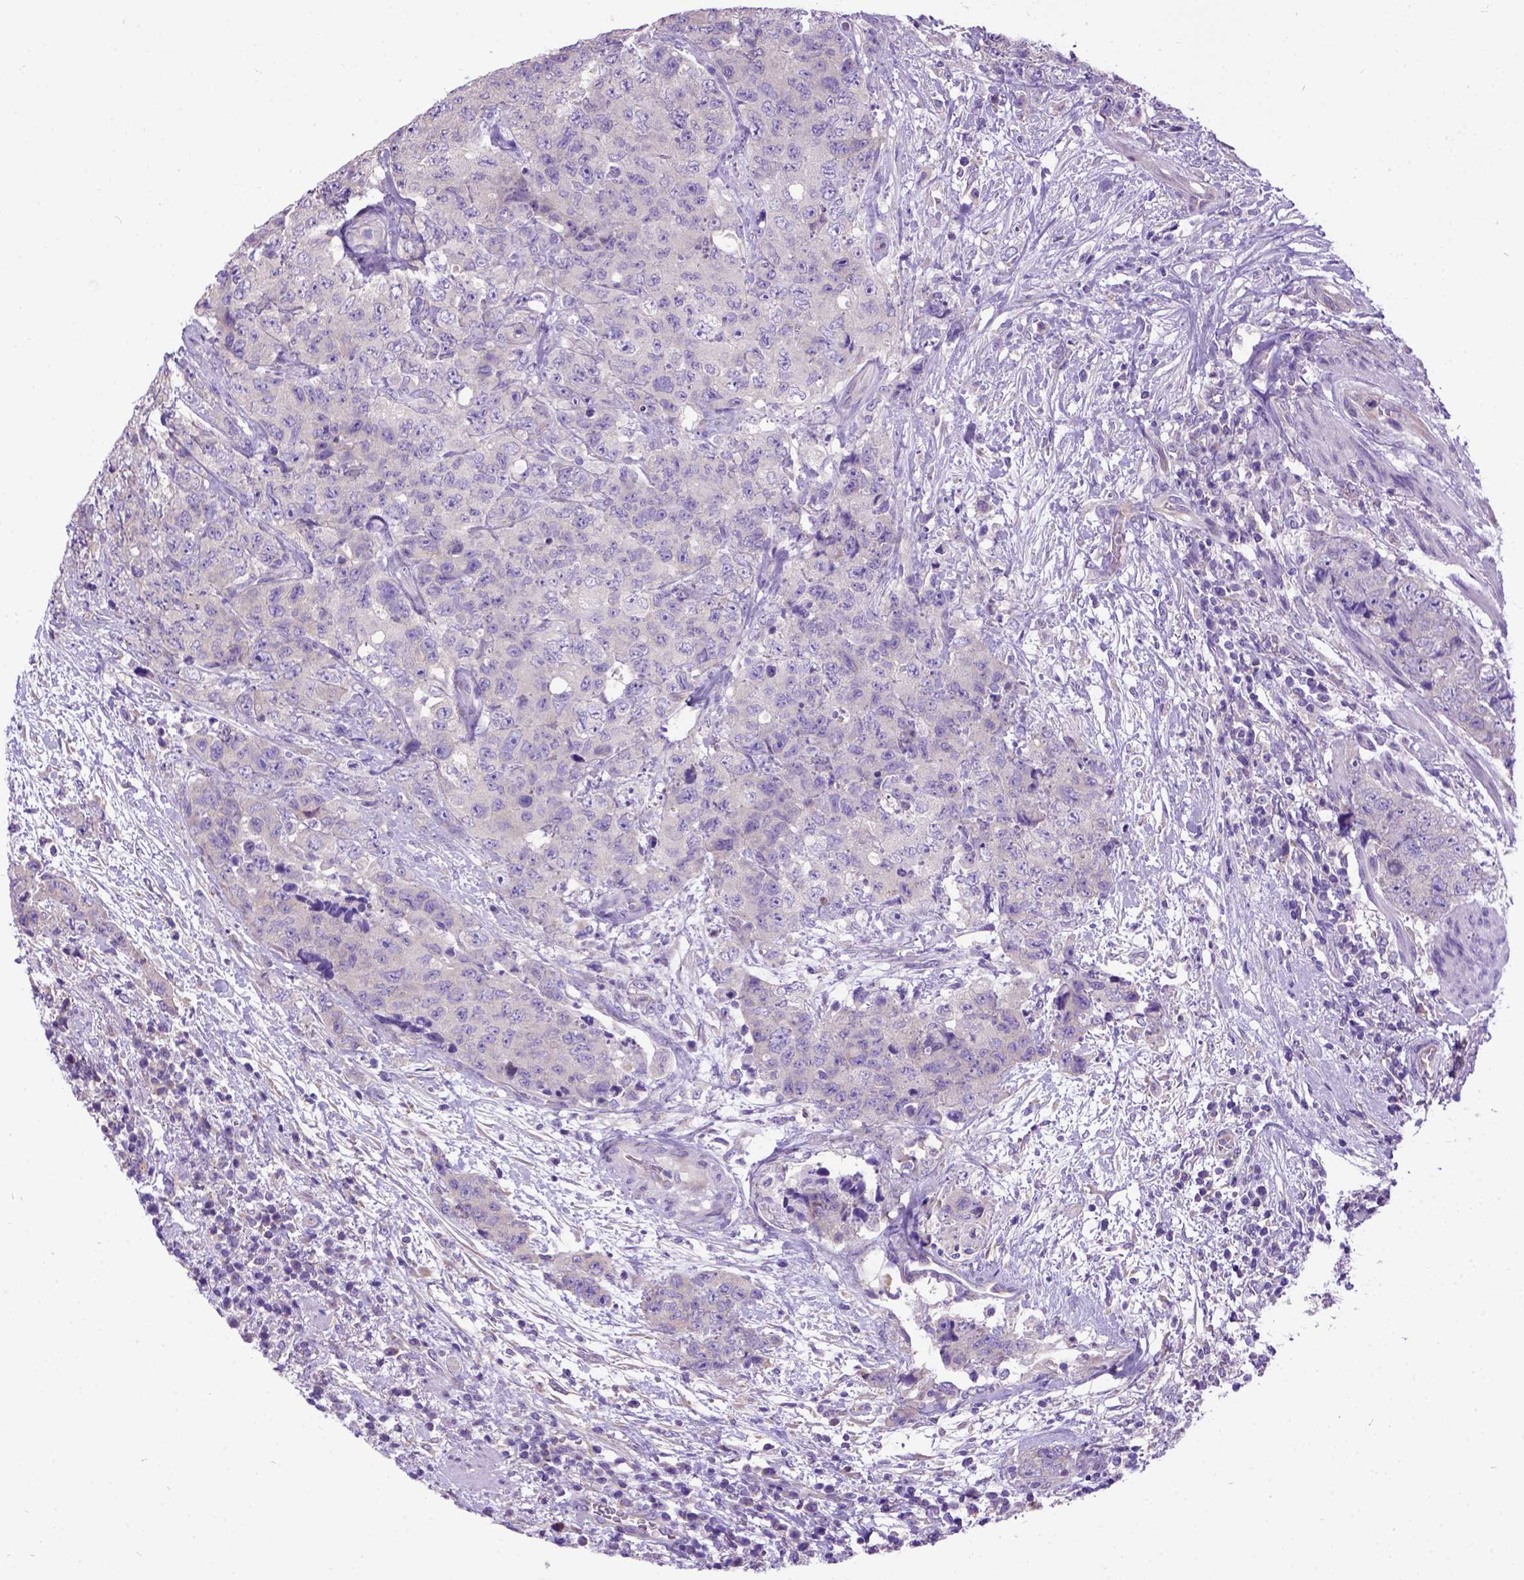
{"staining": {"intensity": "negative", "quantity": "none", "location": "none"}, "tissue": "urothelial cancer", "cell_type": "Tumor cells", "image_type": "cancer", "snomed": [{"axis": "morphology", "description": "Urothelial carcinoma, High grade"}, {"axis": "topography", "description": "Urinary bladder"}], "caption": "Tumor cells show no significant positivity in high-grade urothelial carcinoma.", "gene": "CFAP54", "patient": {"sex": "female", "age": 78}}